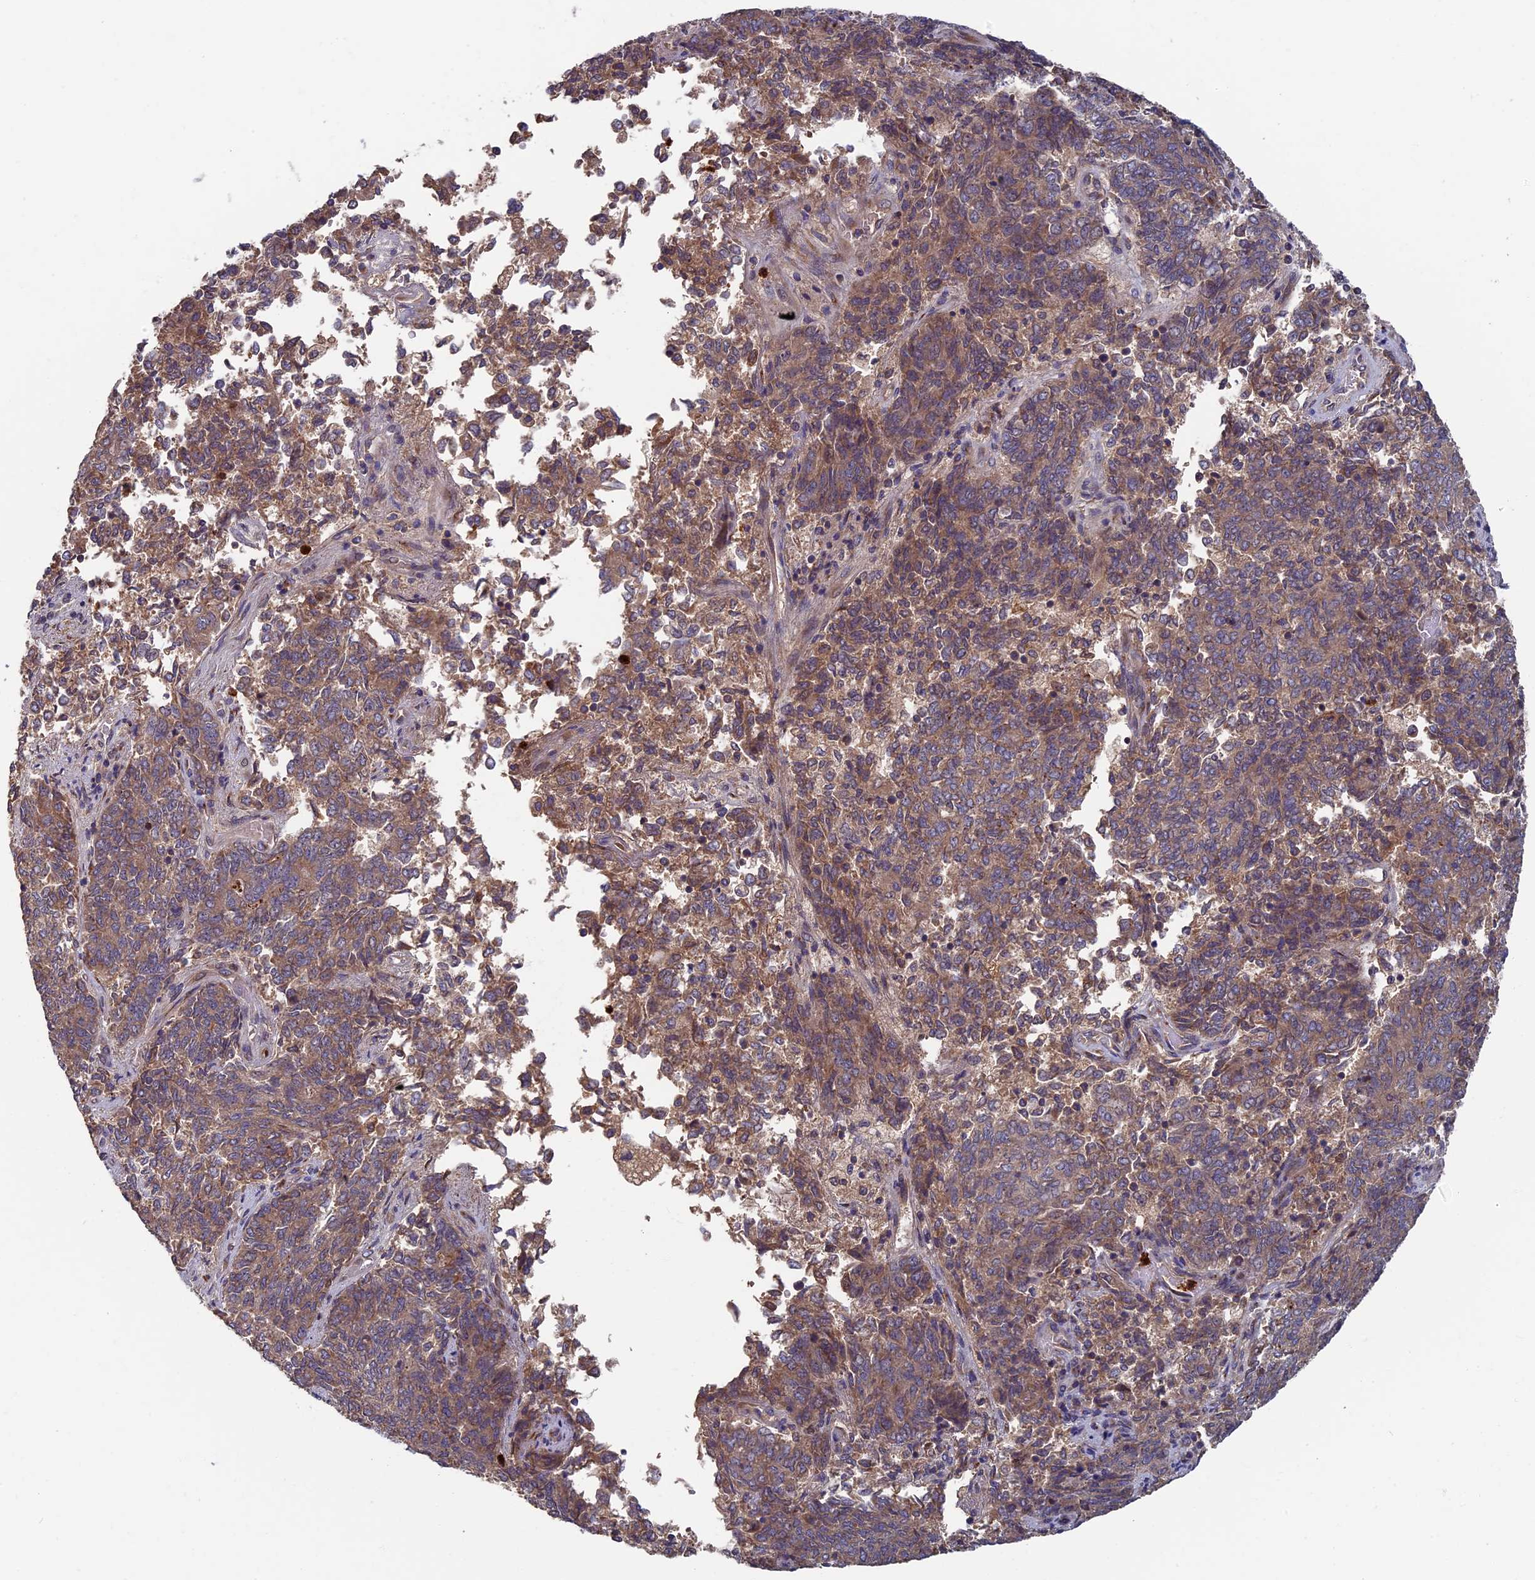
{"staining": {"intensity": "moderate", "quantity": ">75%", "location": "cytoplasmic/membranous"}, "tissue": "endometrial cancer", "cell_type": "Tumor cells", "image_type": "cancer", "snomed": [{"axis": "morphology", "description": "Adenocarcinoma, NOS"}, {"axis": "topography", "description": "Endometrium"}], "caption": "This is a micrograph of immunohistochemistry staining of endometrial cancer (adenocarcinoma), which shows moderate staining in the cytoplasmic/membranous of tumor cells.", "gene": "TNK2", "patient": {"sex": "female", "age": 80}}